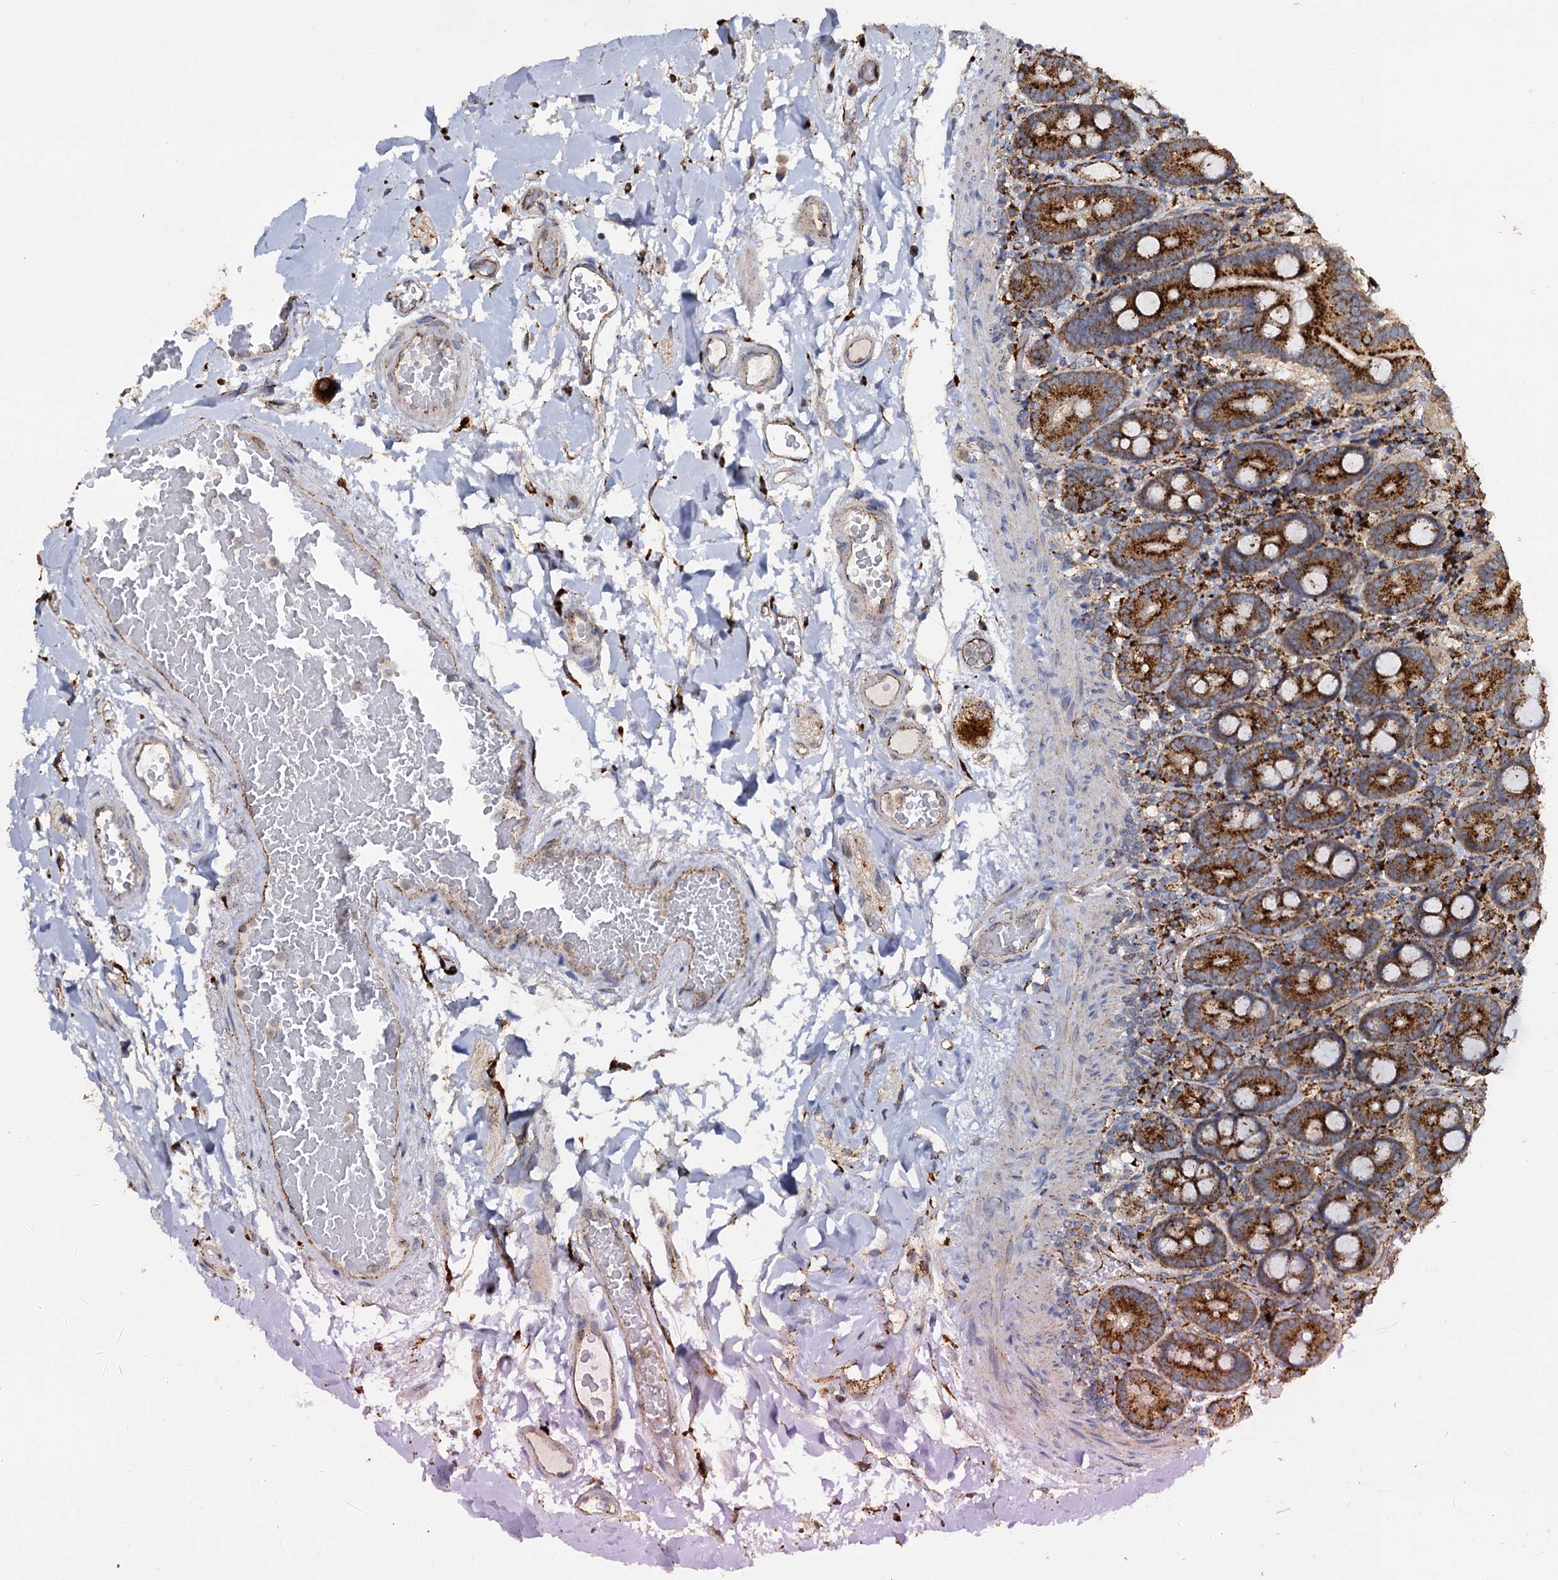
{"staining": {"intensity": "strong", "quantity": ">75%", "location": "cytoplasmic/membranous"}, "tissue": "duodenum", "cell_type": "Glandular cells", "image_type": "normal", "snomed": [{"axis": "morphology", "description": "Normal tissue, NOS"}, {"axis": "topography", "description": "Duodenum"}], "caption": "High-power microscopy captured an immunohistochemistry micrograph of normal duodenum, revealing strong cytoplasmic/membranous staining in approximately >75% of glandular cells. Nuclei are stained in blue.", "gene": "GBA1", "patient": {"sex": "male", "age": 55}}